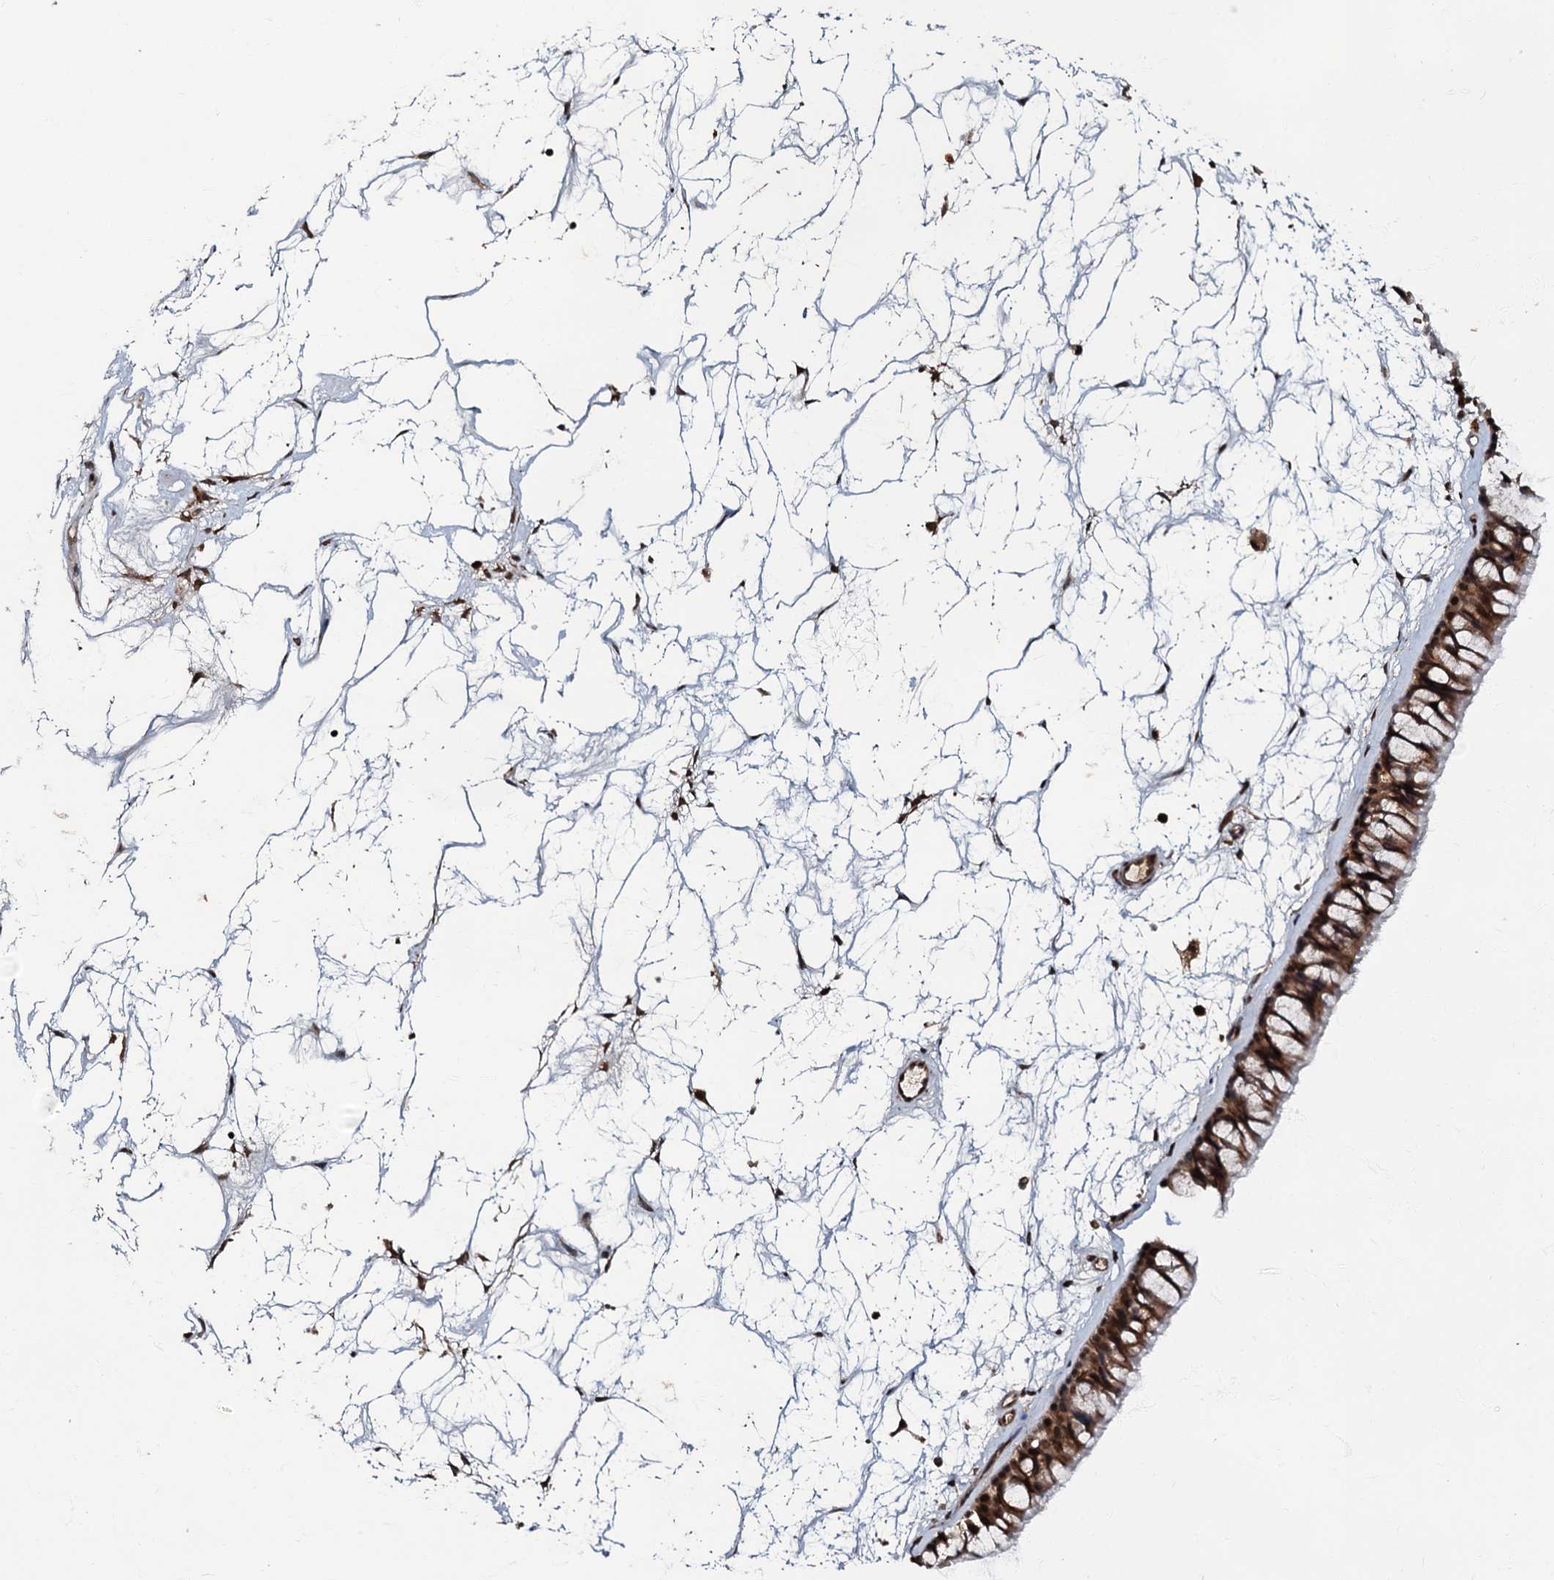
{"staining": {"intensity": "strong", "quantity": ">75%", "location": "cytoplasmic/membranous,nuclear"}, "tissue": "nasopharynx", "cell_type": "Respiratory epithelial cells", "image_type": "normal", "snomed": [{"axis": "morphology", "description": "Normal tissue, NOS"}, {"axis": "topography", "description": "Nasopharynx"}], "caption": "Brown immunohistochemical staining in unremarkable nasopharynx shows strong cytoplasmic/membranous,nuclear positivity in about >75% of respiratory epithelial cells. Using DAB (brown) and hematoxylin (blue) stains, captured at high magnification using brightfield microscopy.", "gene": "C18orf32", "patient": {"sex": "male", "age": 64}}